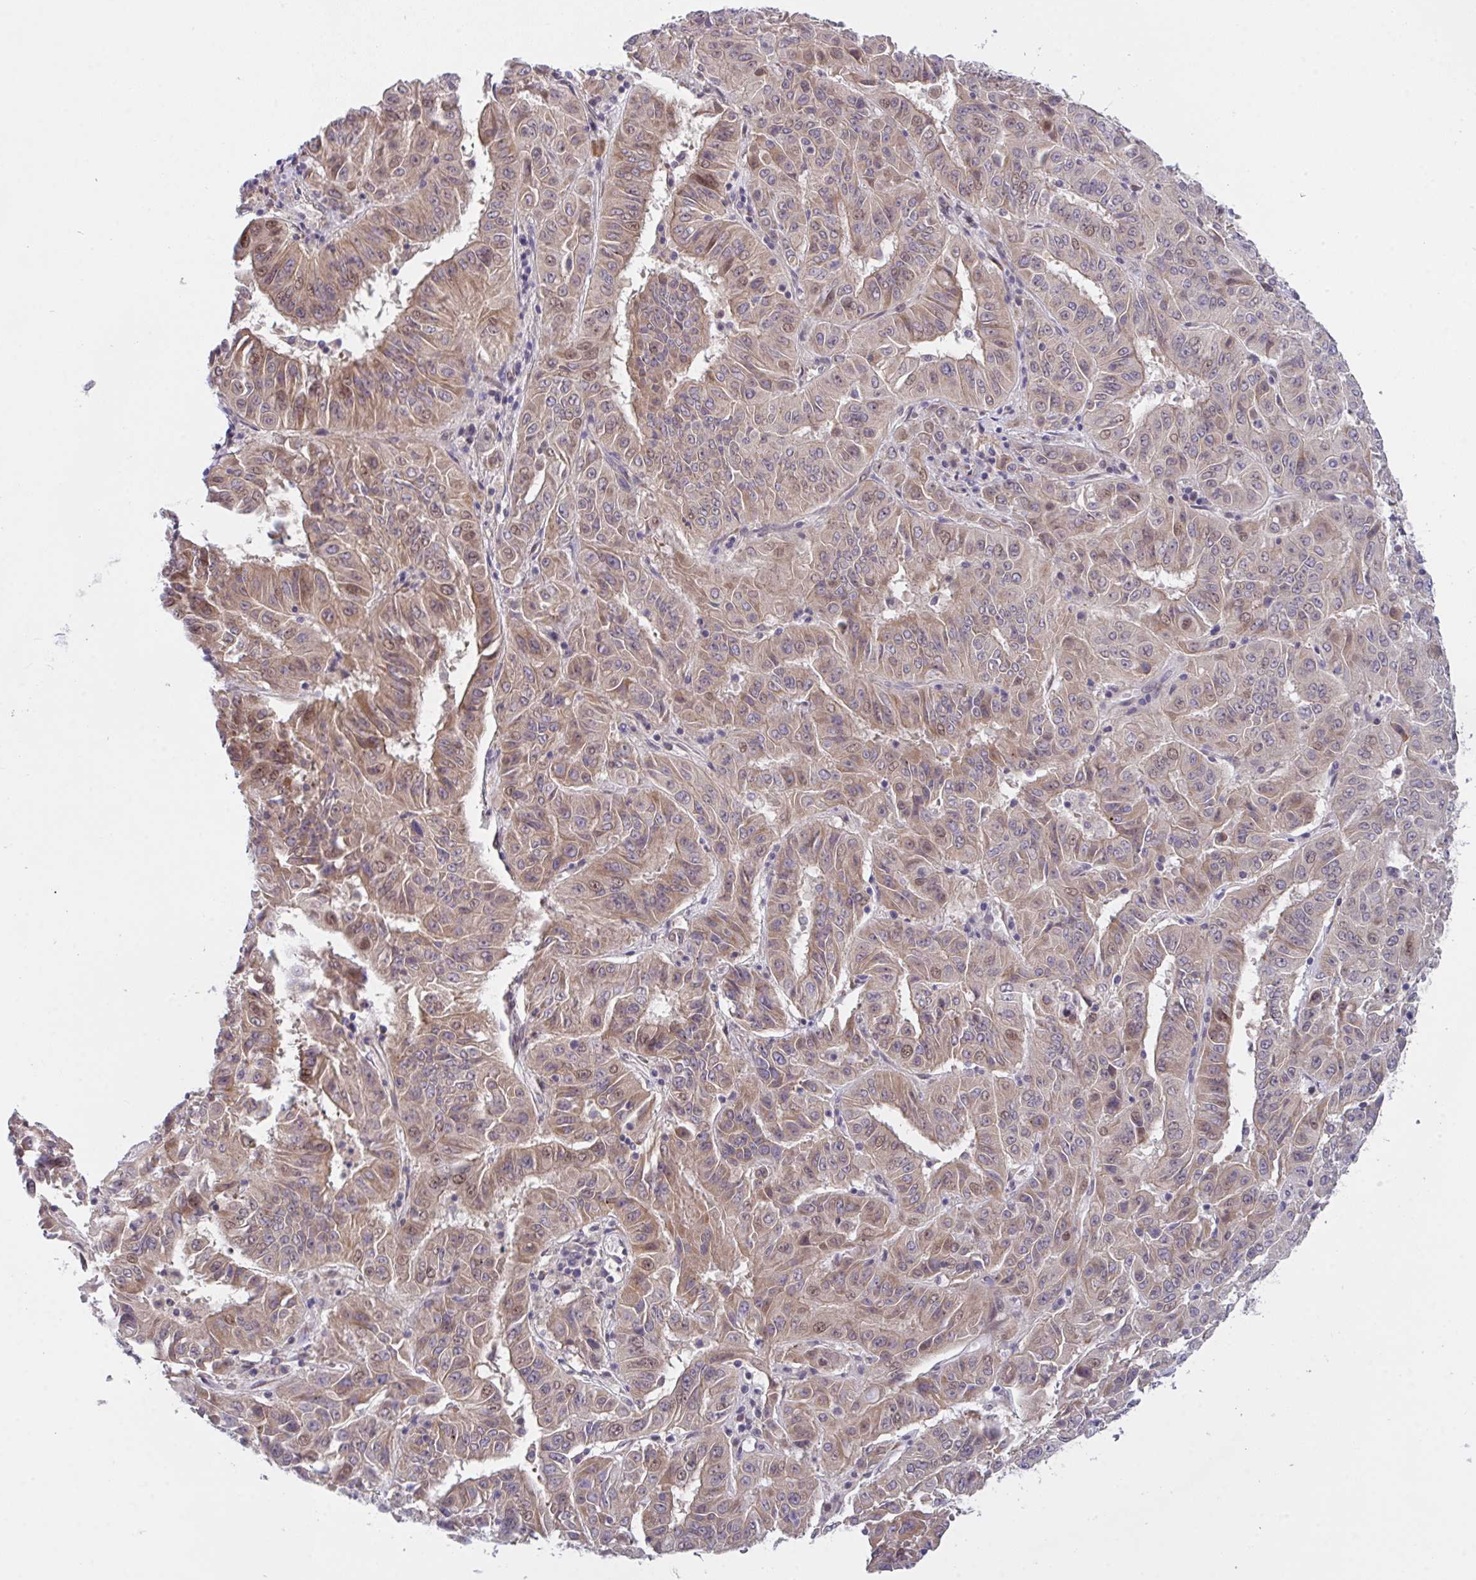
{"staining": {"intensity": "moderate", "quantity": "25%-75%", "location": "cytoplasmic/membranous,nuclear"}, "tissue": "pancreatic cancer", "cell_type": "Tumor cells", "image_type": "cancer", "snomed": [{"axis": "morphology", "description": "Adenocarcinoma, NOS"}, {"axis": "topography", "description": "Pancreas"}], "caption": "Moderate cytoplasmic/membranous and nuclear expression for a protein is present in about 25%-75% of tumor cells of pancreatic cancer (adenocarcinoma) using IHC.", "gene": "RBM18", "patient": {"sex": "male", "age": 63}}